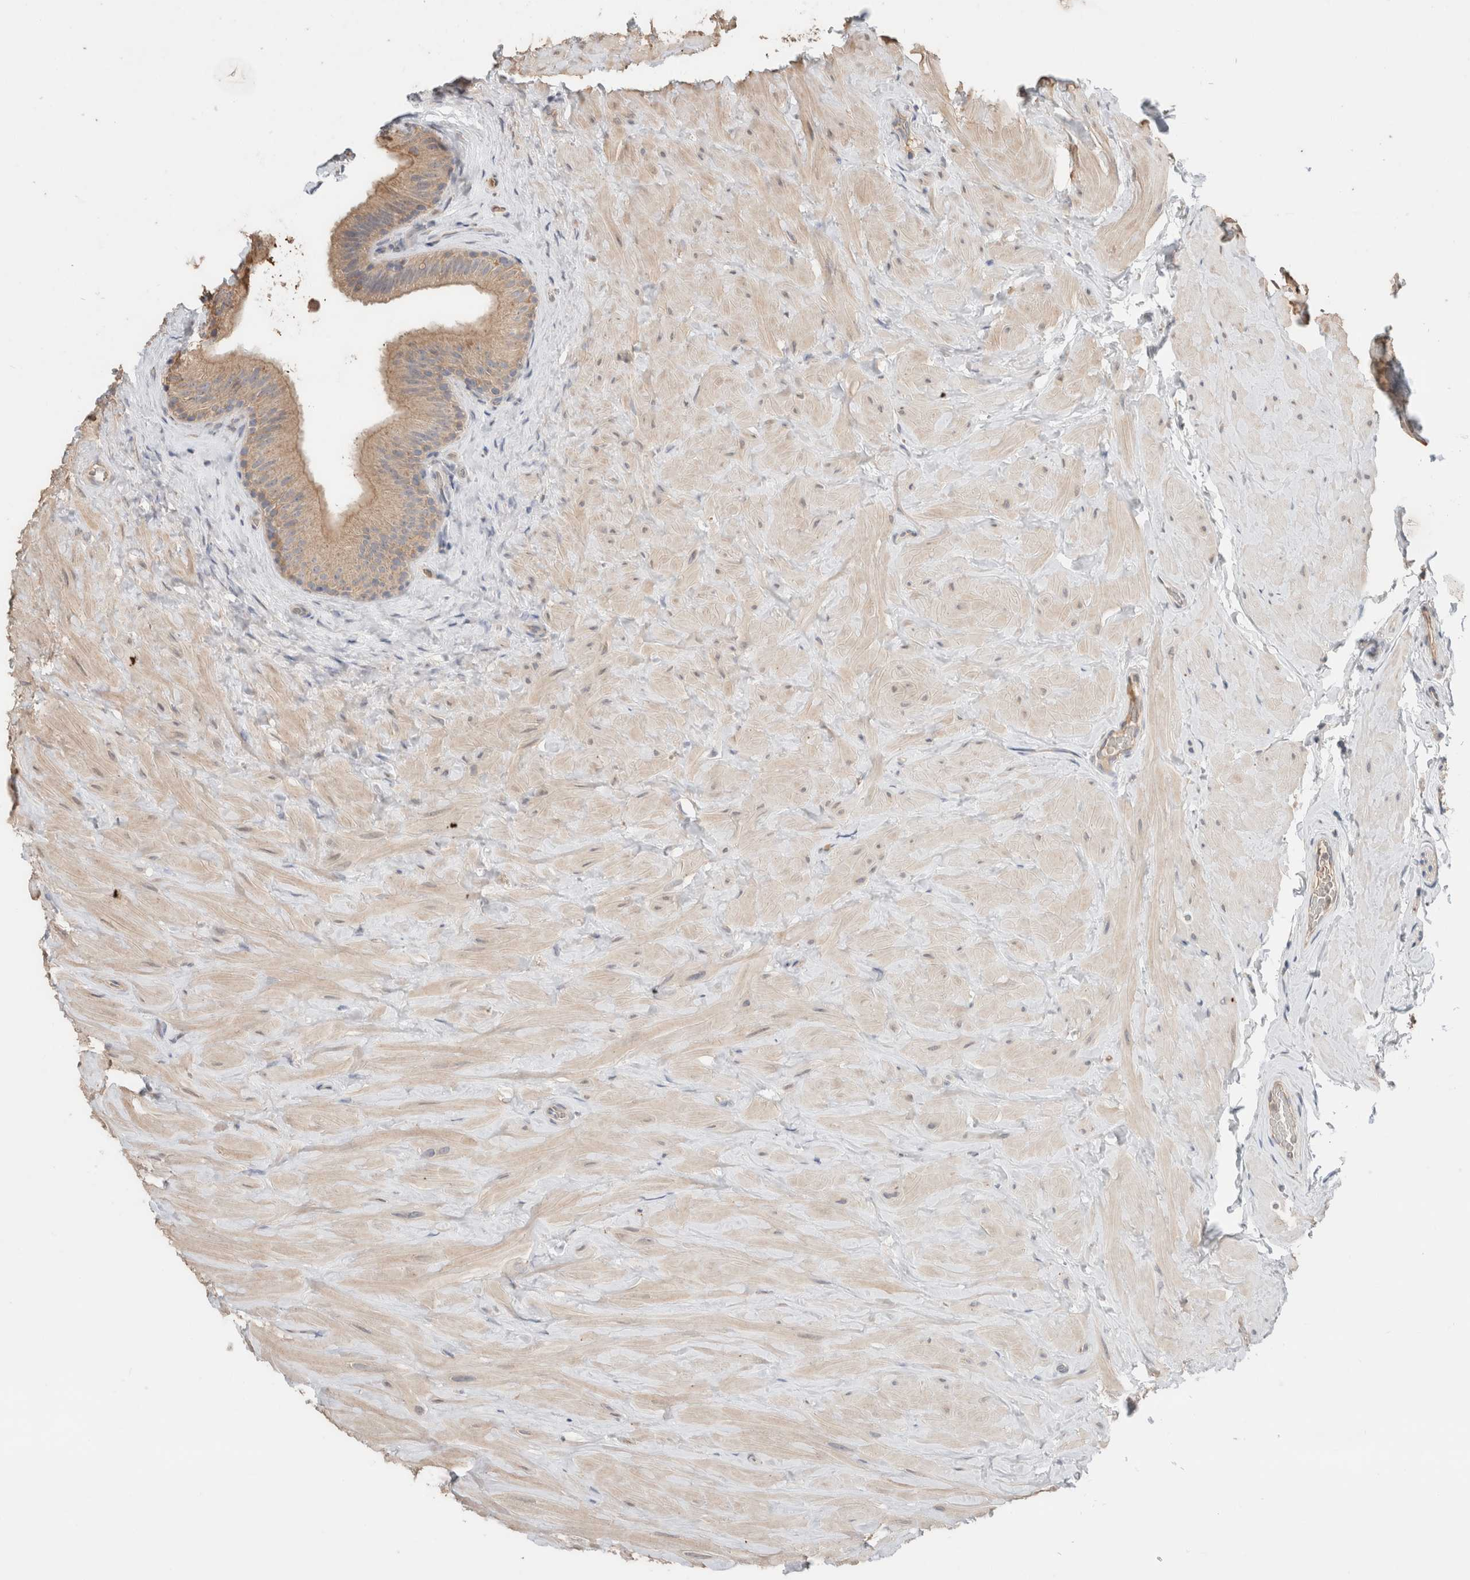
{"staining": {"intensity": "moderate", "quantity": "25%-75%", "location": "cytoplasmic/membranous"}, "tissue": "epididymis", "cell_type": "Glandular cells", "image_type": "normal", "snomed": [{"axis": "morphology", "description": "Normal tissue, NOS"}, {"axis": "topography", "description": "Vascular tissue"}, {"axis": "topography", "description": "Epididymis"}], "caption": "A brown stain labels moderate cytoplasmic/membranous expression of a protein in glandular cells of benign human epididymis.", "gene": "ERAP2", "patient": {"sex": "male", "age": 49}}